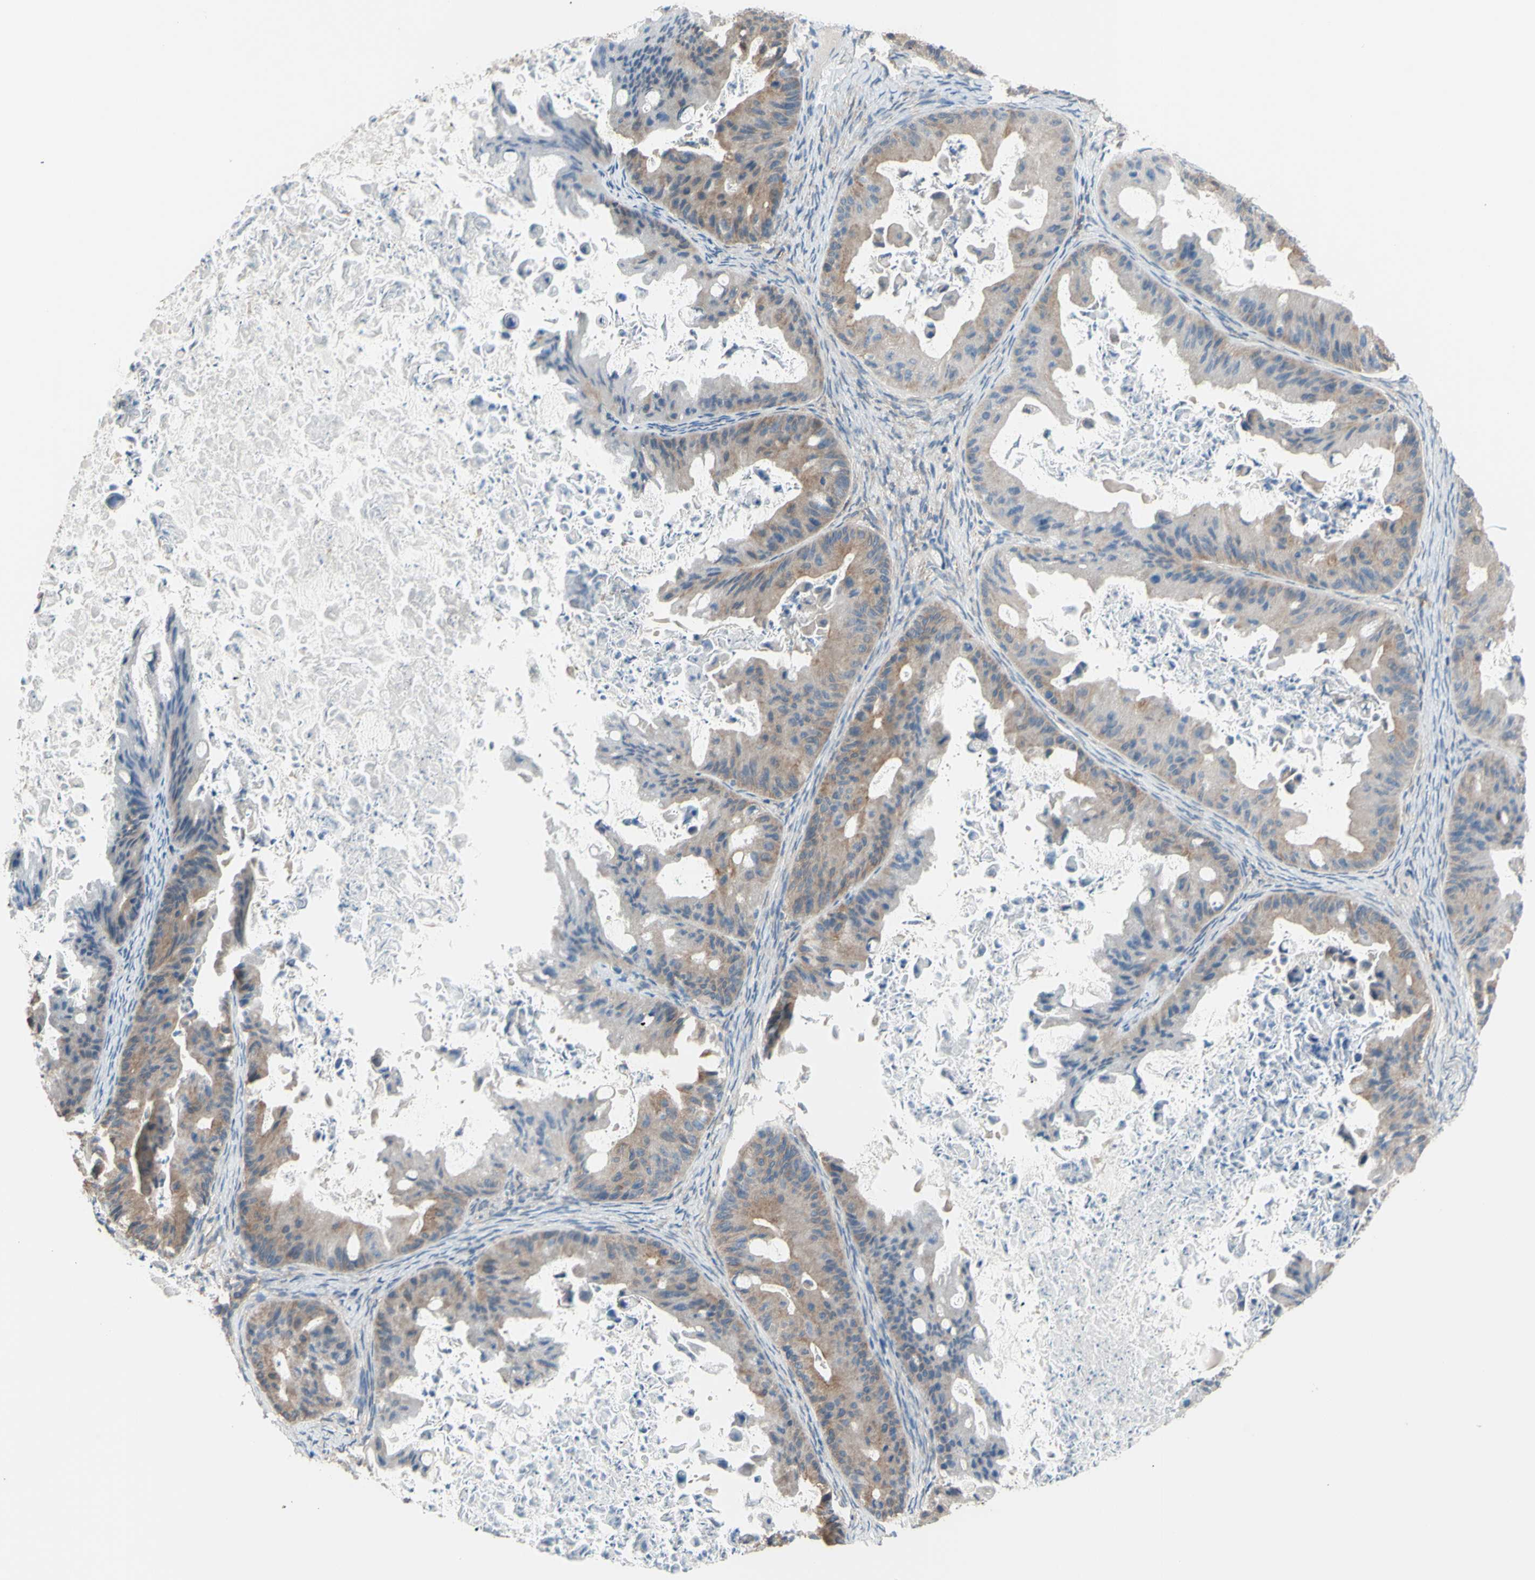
{"staining": {"intensity": "weak", "quantity": "25%-75%", "location": "cytoplasmic/membranous"}, "tissue": "ovarian cancer", "cell_type": "Tumor cells", "image_type": "cancer", "snomed": [{"axis": "morphology", "description": "Cystadenocarcinoma, mucinous, NOS"}, {"axis": "topography", "description": "Ovary"}], "caption": "DAB immunohistochemical staining of ovarian mucinous cystadenocarcinoma displays weak cytoplasmic/membranous protein positivity in about 25%-75% of tumor cells.", "gene": "ADD1", "patient": {"sex": "female", "age": 37}}